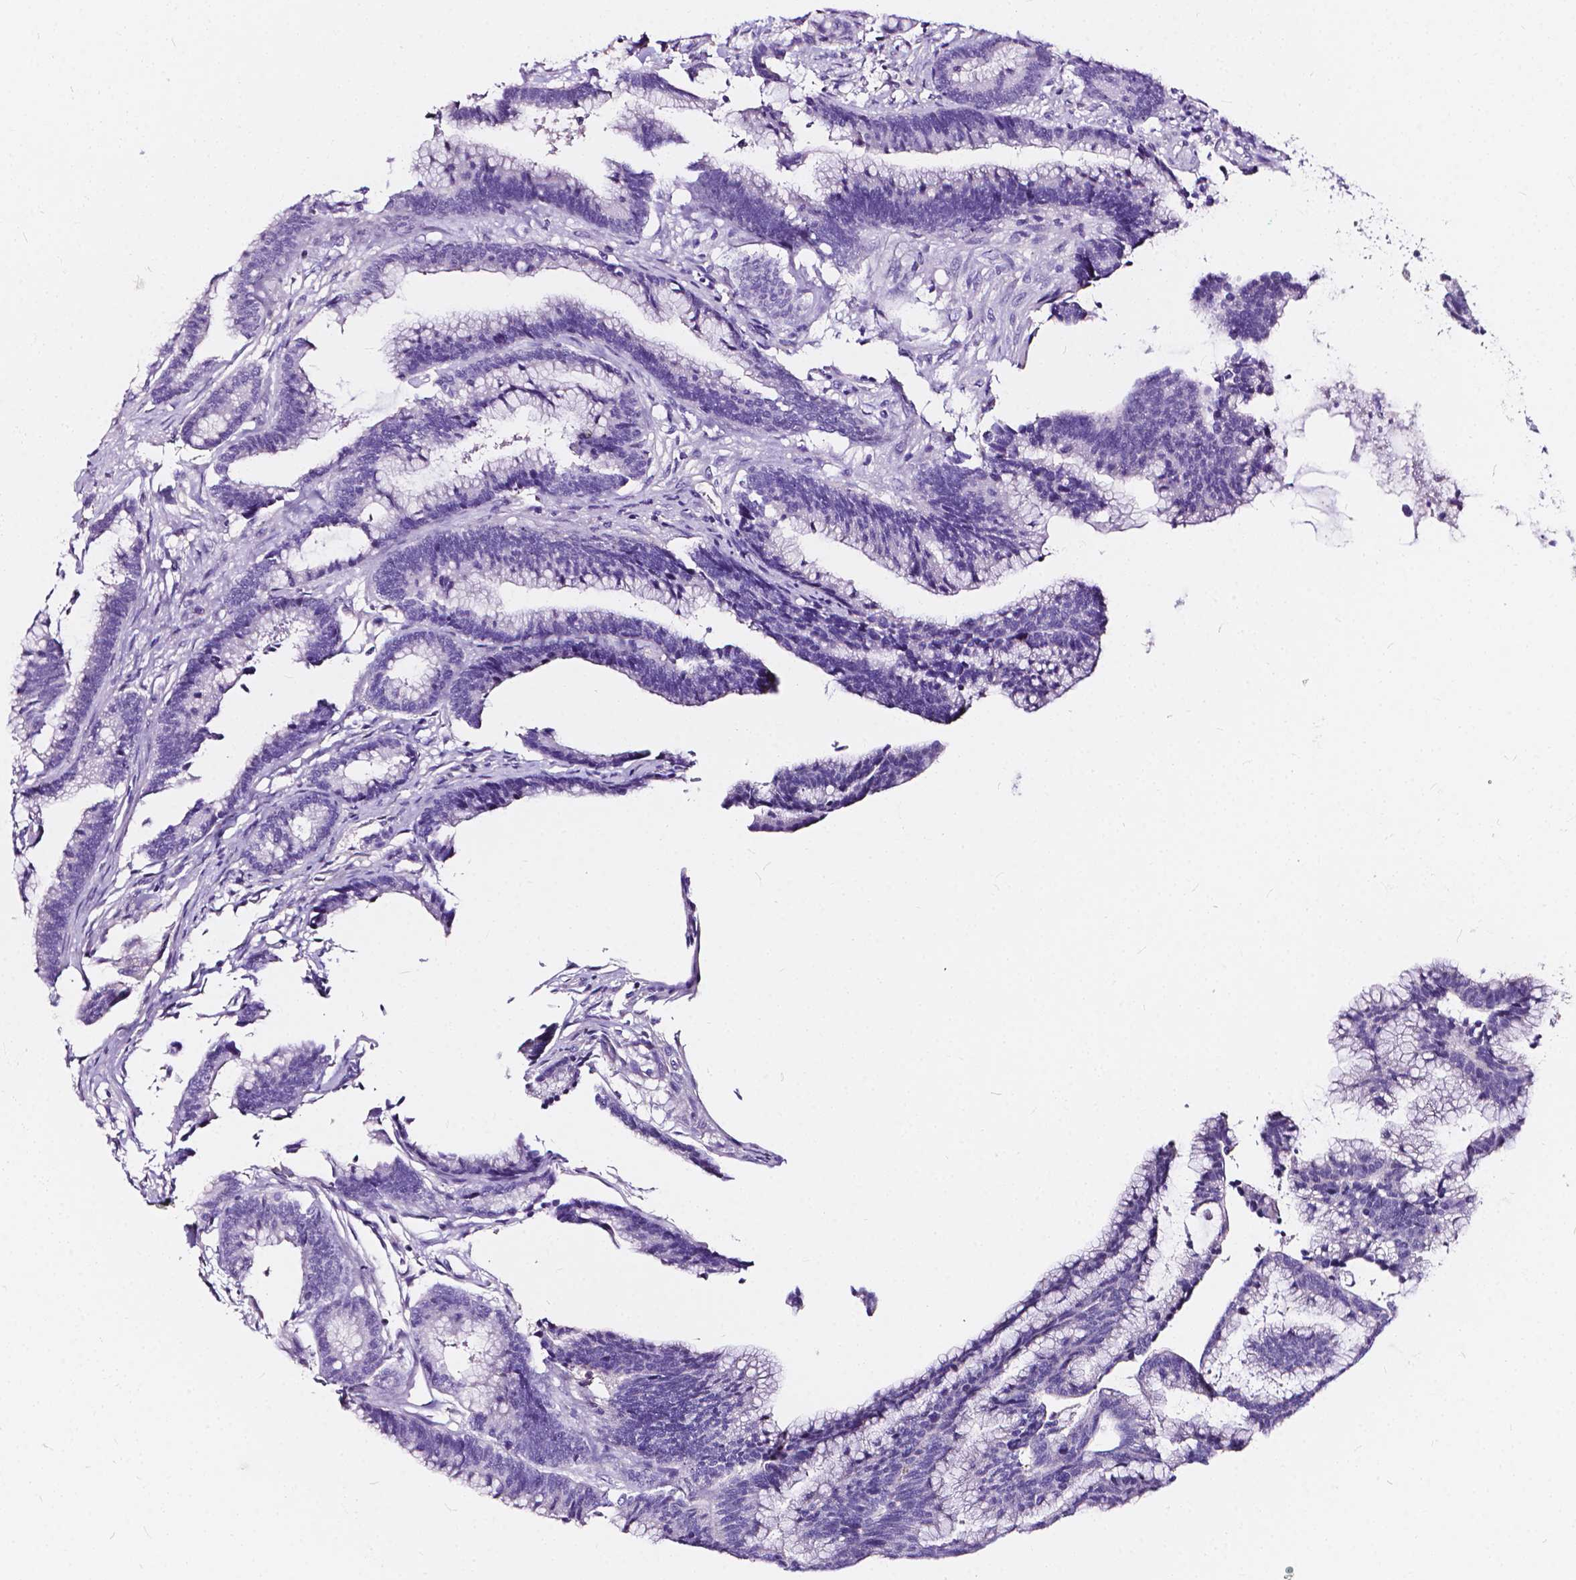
{"staining": {"intensity": "negative", "quantity": "none", "location": "none"}, "tissue": "colorectal cancer", "cell_type": "Tumor cells", "image_type": "cancer", "snomed": [{"axis": "morphology", "description": "Adenocarcinoma, NOS"}, {"axis": "topography", "description": "Colon"}], "caption": "DAB (3,3'-diaminobenzidine) immunohistochemical staining of colorectal adenocarcinoma exhibits no significant staining in tumor cells. The staining is performed using DAB brown chromogen with nuclei counter-stained in using hematoxylin.", "gene": "CLSTN2", "patient": {"sex": "female", "age": 78}}